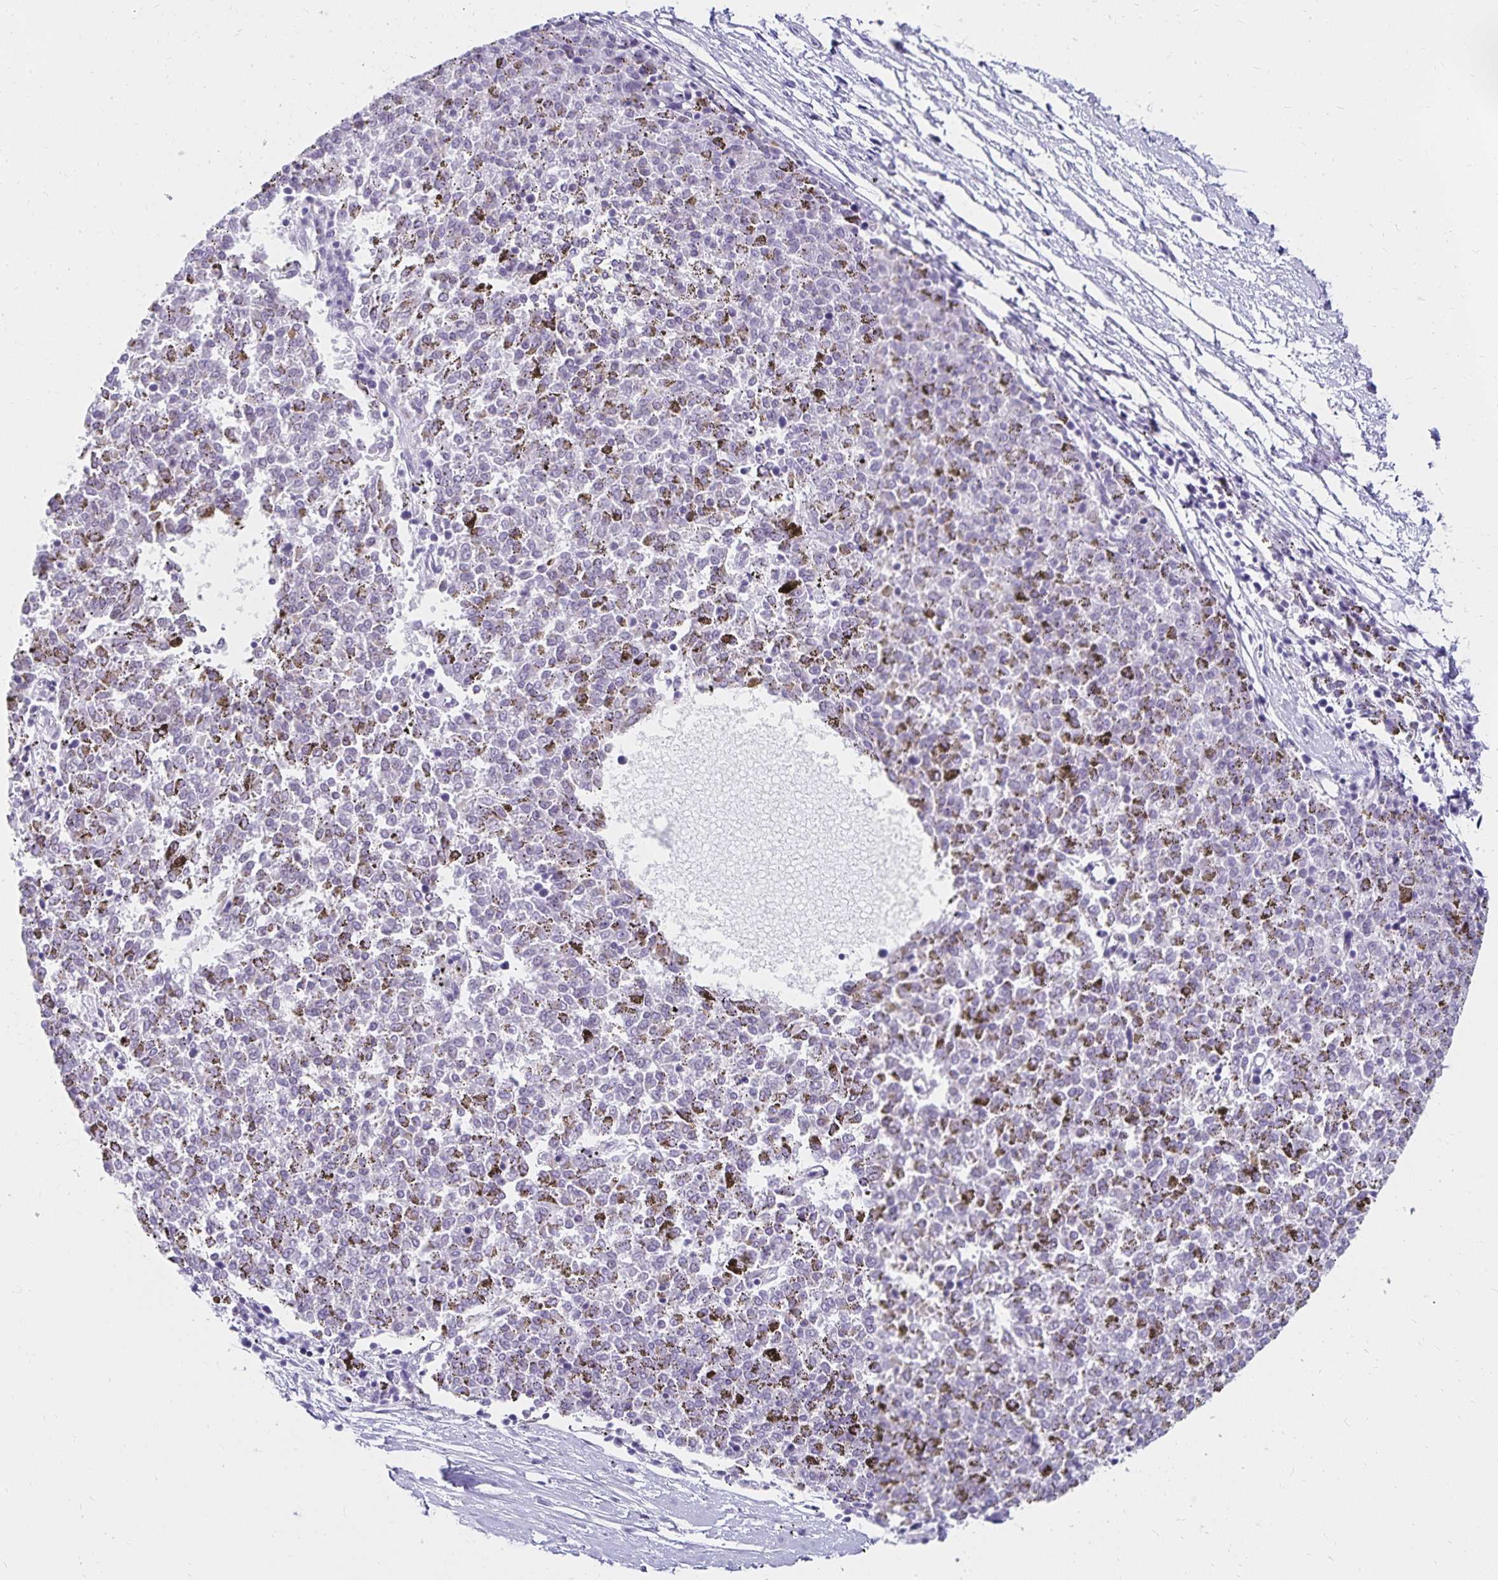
{"staining": {"intensity": "negative", "quantity": "none", "location": "none"}, "tissue": "melanoma", "cell_type": "Tumor cells", "image_type": "cancer", "snomed": [{"axis": "morphology", "description": "Malignant melanoma, NOS"}, {"axis": "topography", "description": "Skin"}], "caption": "Micrograph shows no significant protein positivity in tumor cells of malignant melanoma.", "gene": "C20orf85", "patient": {"sex": "female", "age": 72}}